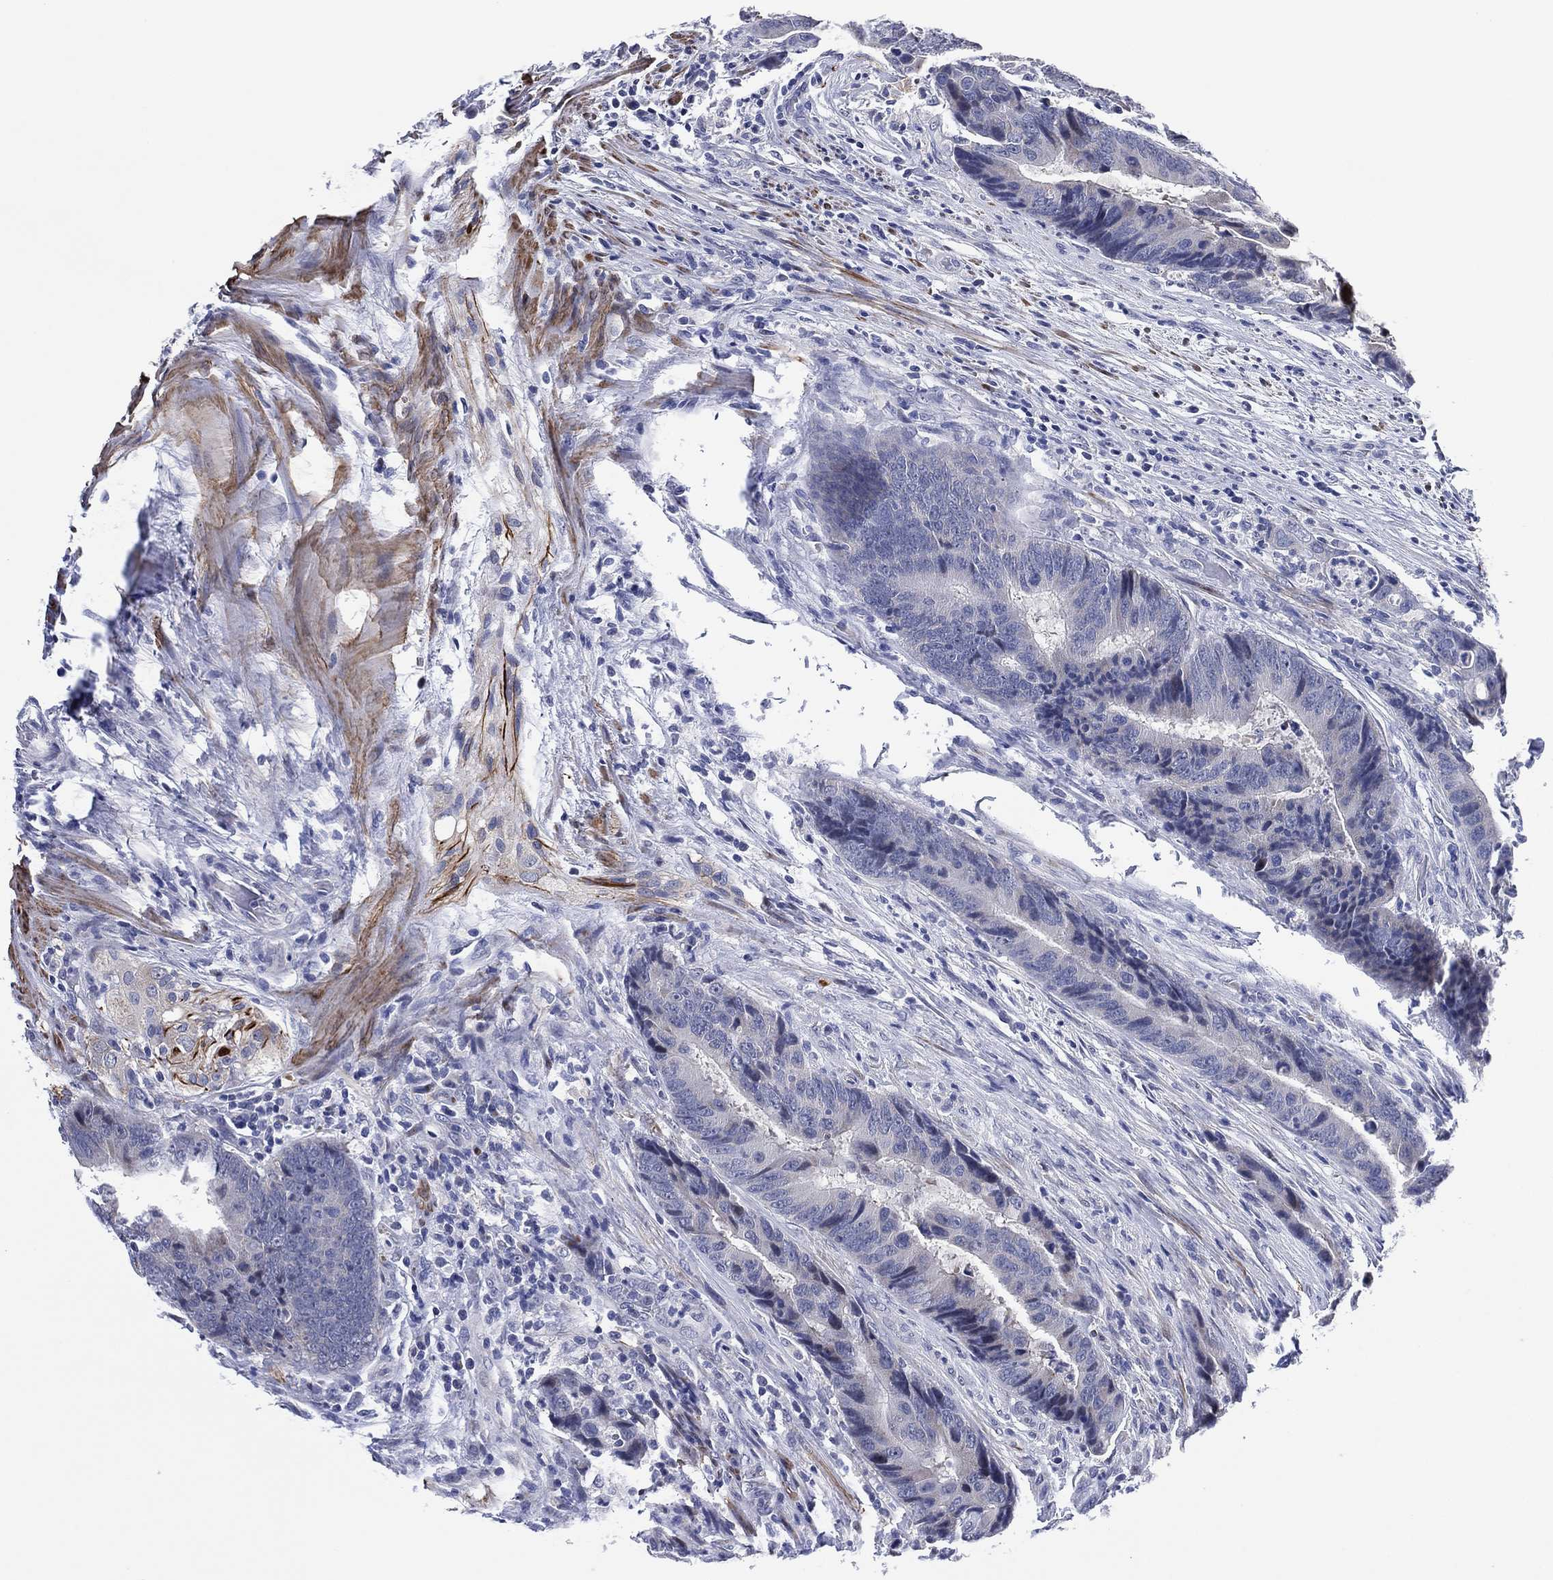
{"staining": {"intensity": "negative", "quantity": "none", "location": "none"}, "tissue": "colorectal cancer", "cell_type": "Tumor cells", "image_type": "cancer", "snomed": [{"axis": "morphology", "description": "Adenocarcinoma, NOS"}, {"axis": "topography", "description": "Colon"}], "caption": "High power microscopy image of an immunohistochemistry image of colorectal cancer, revealing no significant staining in tumor cells. (DAB (3,3'-diaminobenzidine) IHC, high magnification).", "gene": "CLIP3", "patient": {"sex": "female", "age": 56}}